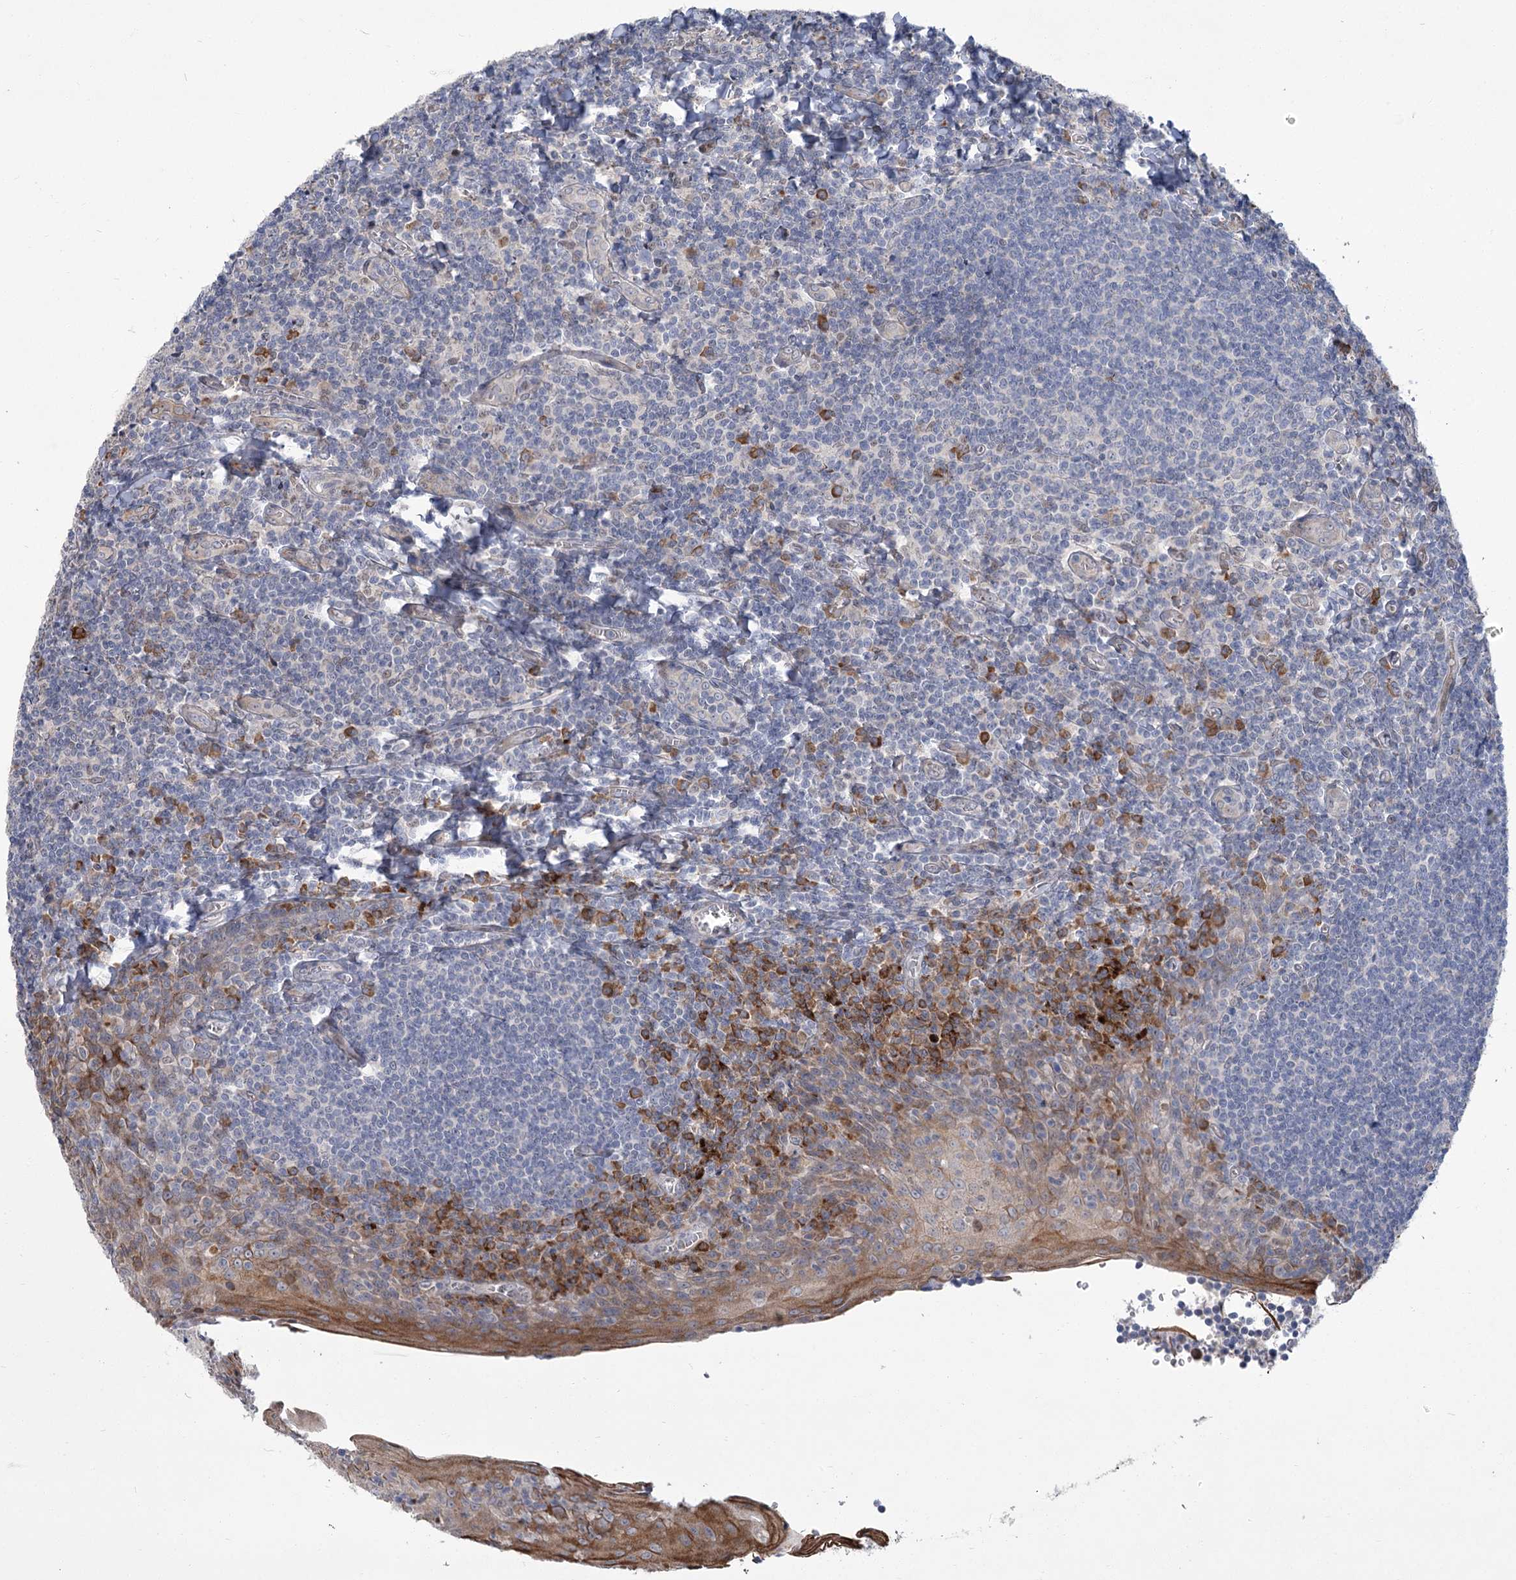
{"staining": {"intensity": "negative", "quantity": "none", "location": "none"}, "tissue": "tonsil", "cell_type": "Germinal center cells", "image_type": "normal", "snomed": [{"axis": "morphology", "description": "Normal tissue, NOS"}, {"axis": "topography", "description": "Tonsil"}], "caption": "DAB immunohistochemical staining of normal human tonsil exhibits no significant positivity in germinal center cells.", "gene": "GCNT4", "patient": {"sex": "male", "age": 27}}